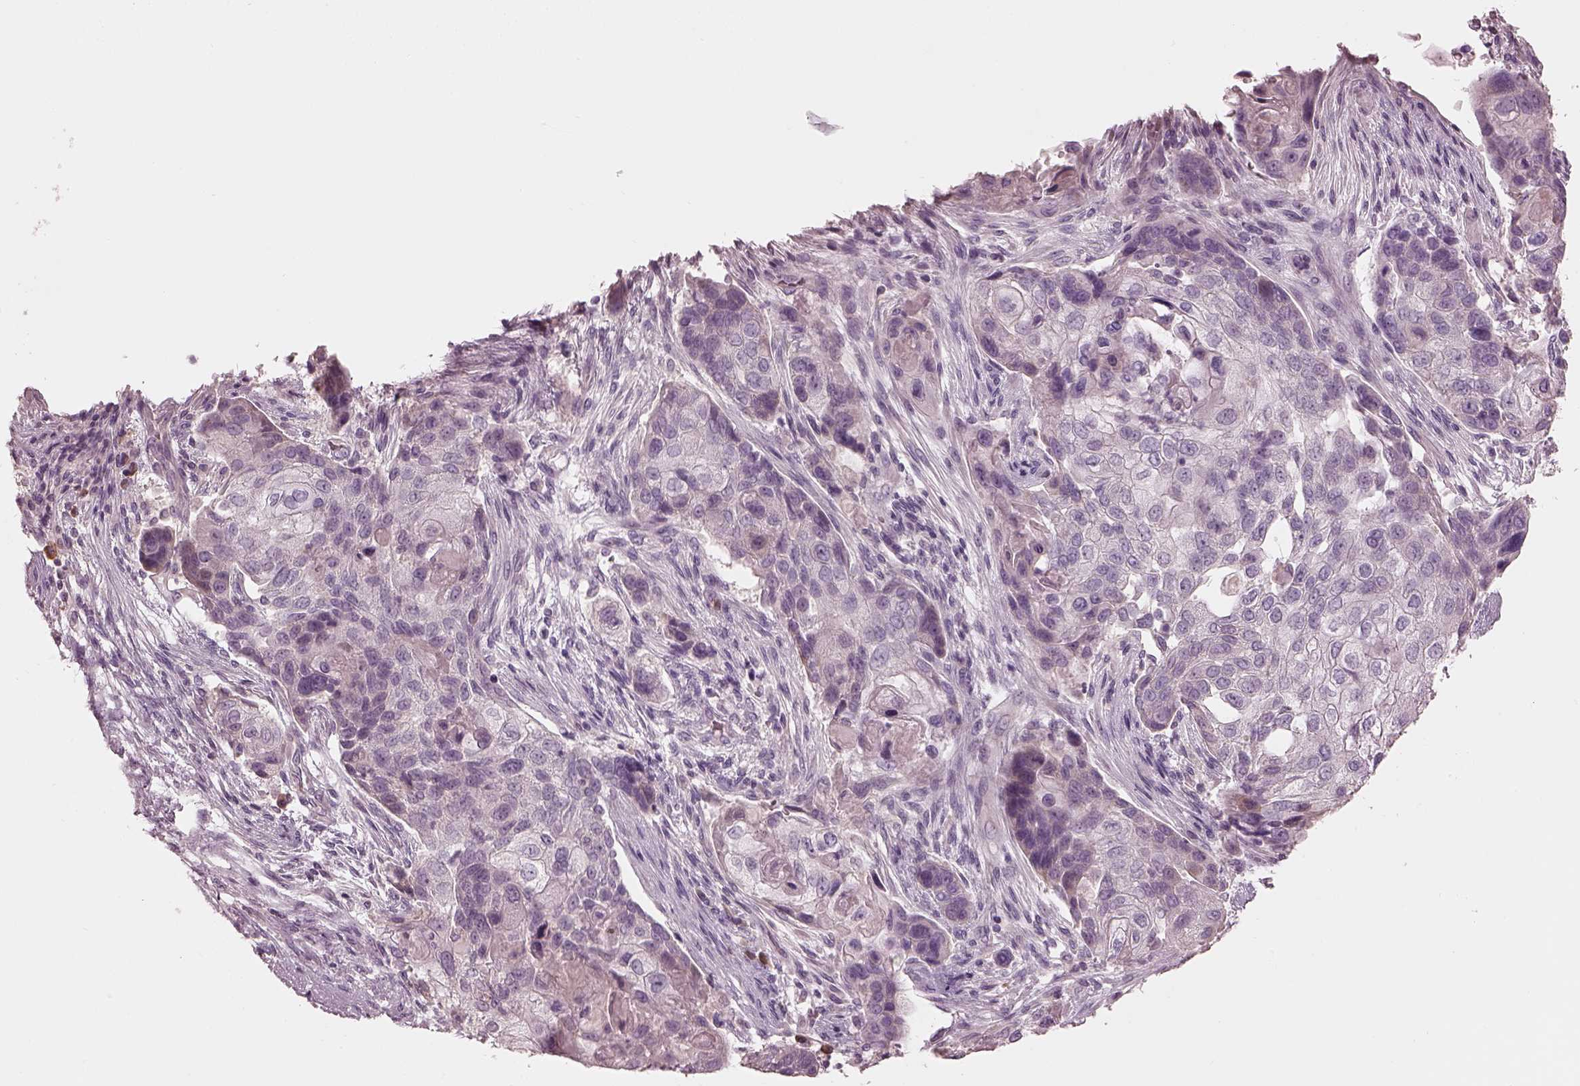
{"staining": {"intensity": "negative", "quantity": "none", "location": "none"}, "tissue": "lung cancer", "cell_type": "Tumor cells", "image_type": "cancer", "snomed": [{"axis": "morphology", "description": "Squamous cell carcinoma, NOS"}, {"axis": "topography", "description": "Lung"}], "caption": "IHC histopathology image of lung cancer (squamous cell carcinoma) stained for a protein (brown), which exhibits no staining in tumor cells.", "gene": "MIA", "patient": {"sex": "male", "age": 69}}